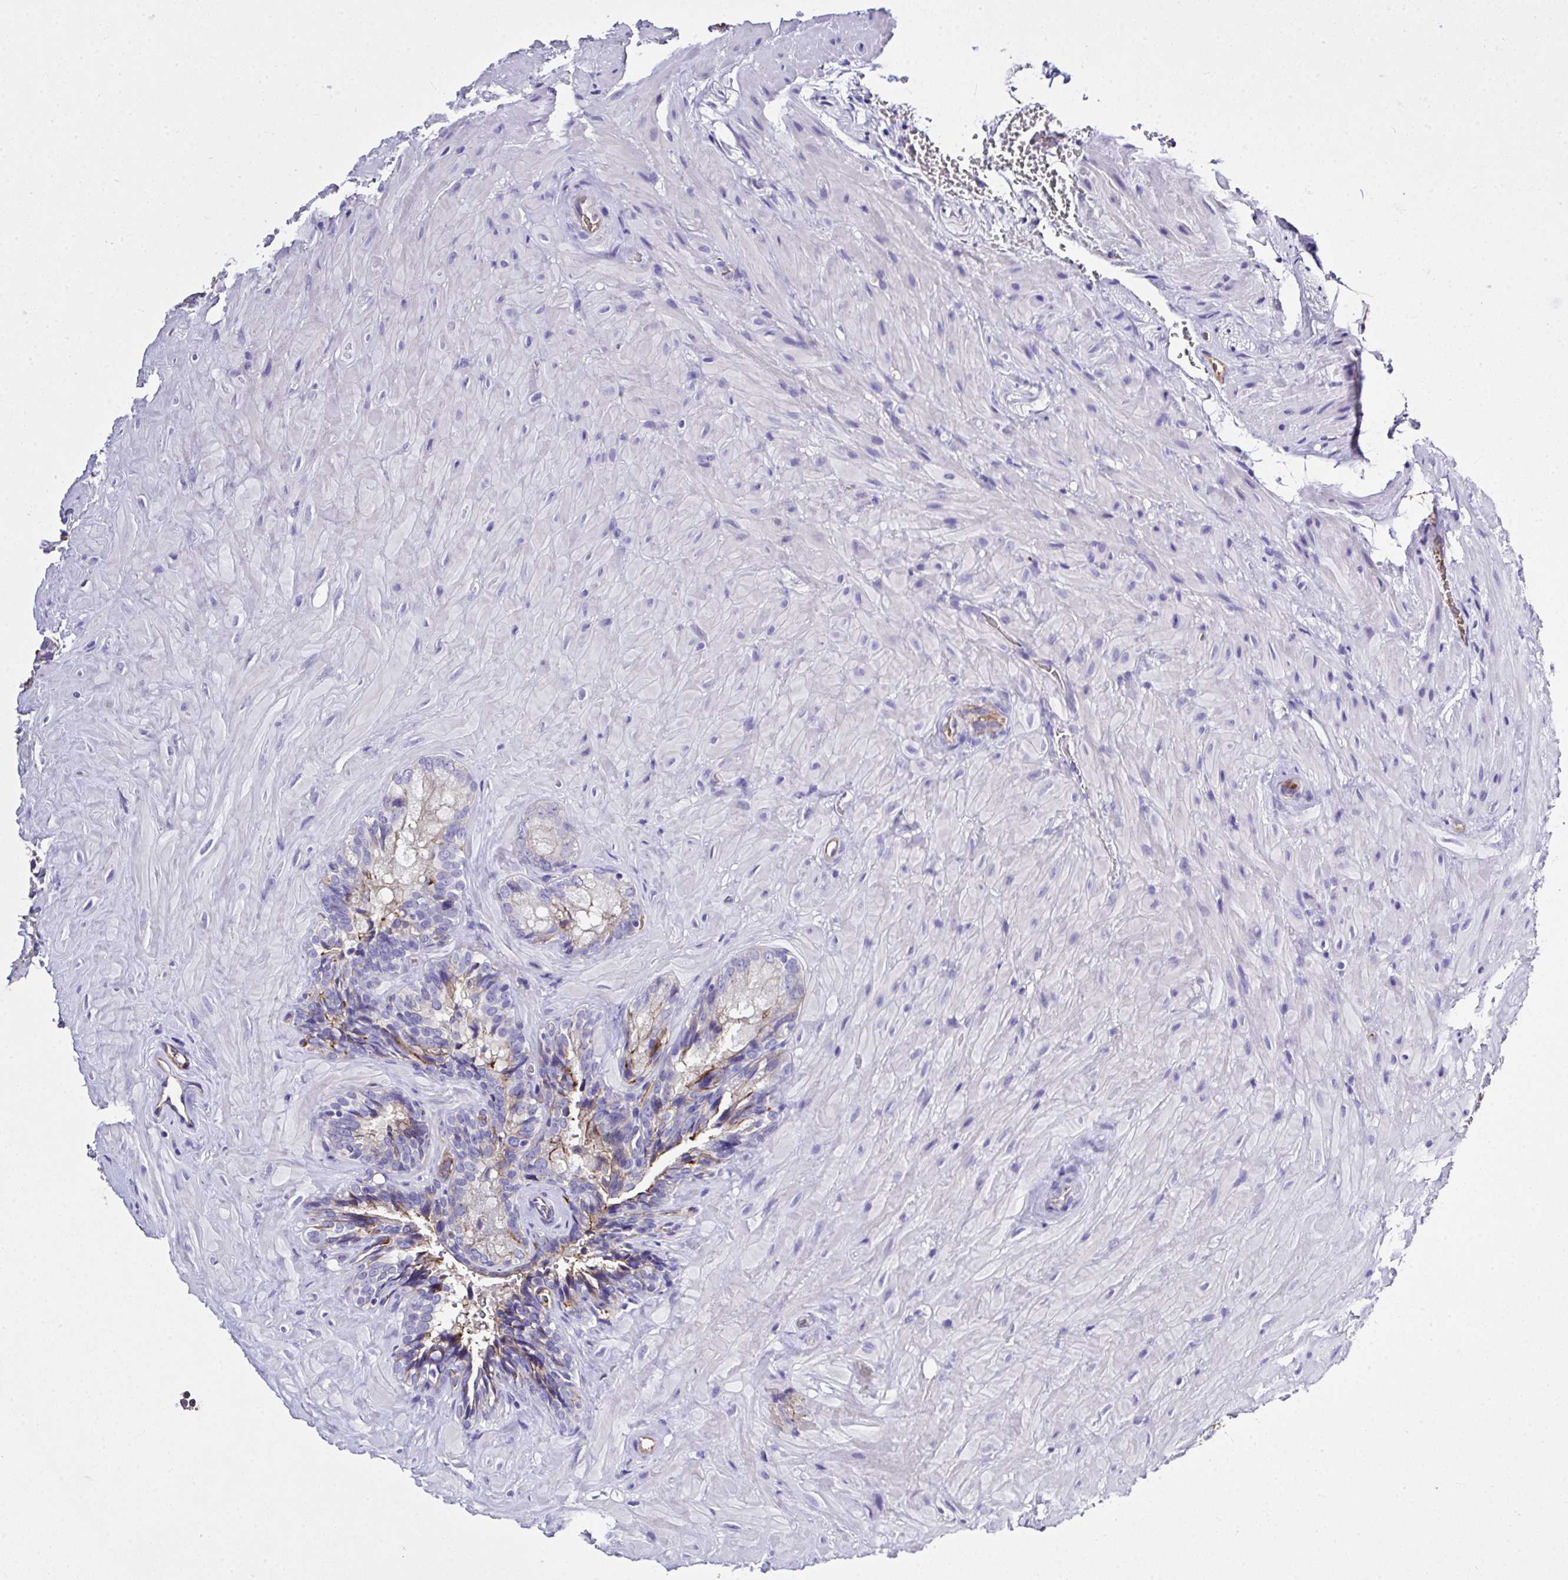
{"staining": {"intensity": "moderate", "quantity": "25%-75%", "location": "cytoplasmic/membranous"}, "tissue": "seminal vesicle", "cell_type": "Glandular cells", "image_type": "normal", "snomed": [{"axis": "morphology", "description": "Normal tissue, NOS"}, {"axis": "topography", "description": "Seminal veicle"}], "caption": "High-power microscopy captured an IHC image of normal seminal vesicle, revealing moderate cytoplasmic/membranous positivity in approximately 25%-75% of glandular cells.", "gene": "ZNF813", "patient": {"sex": "male", "age": 47}}